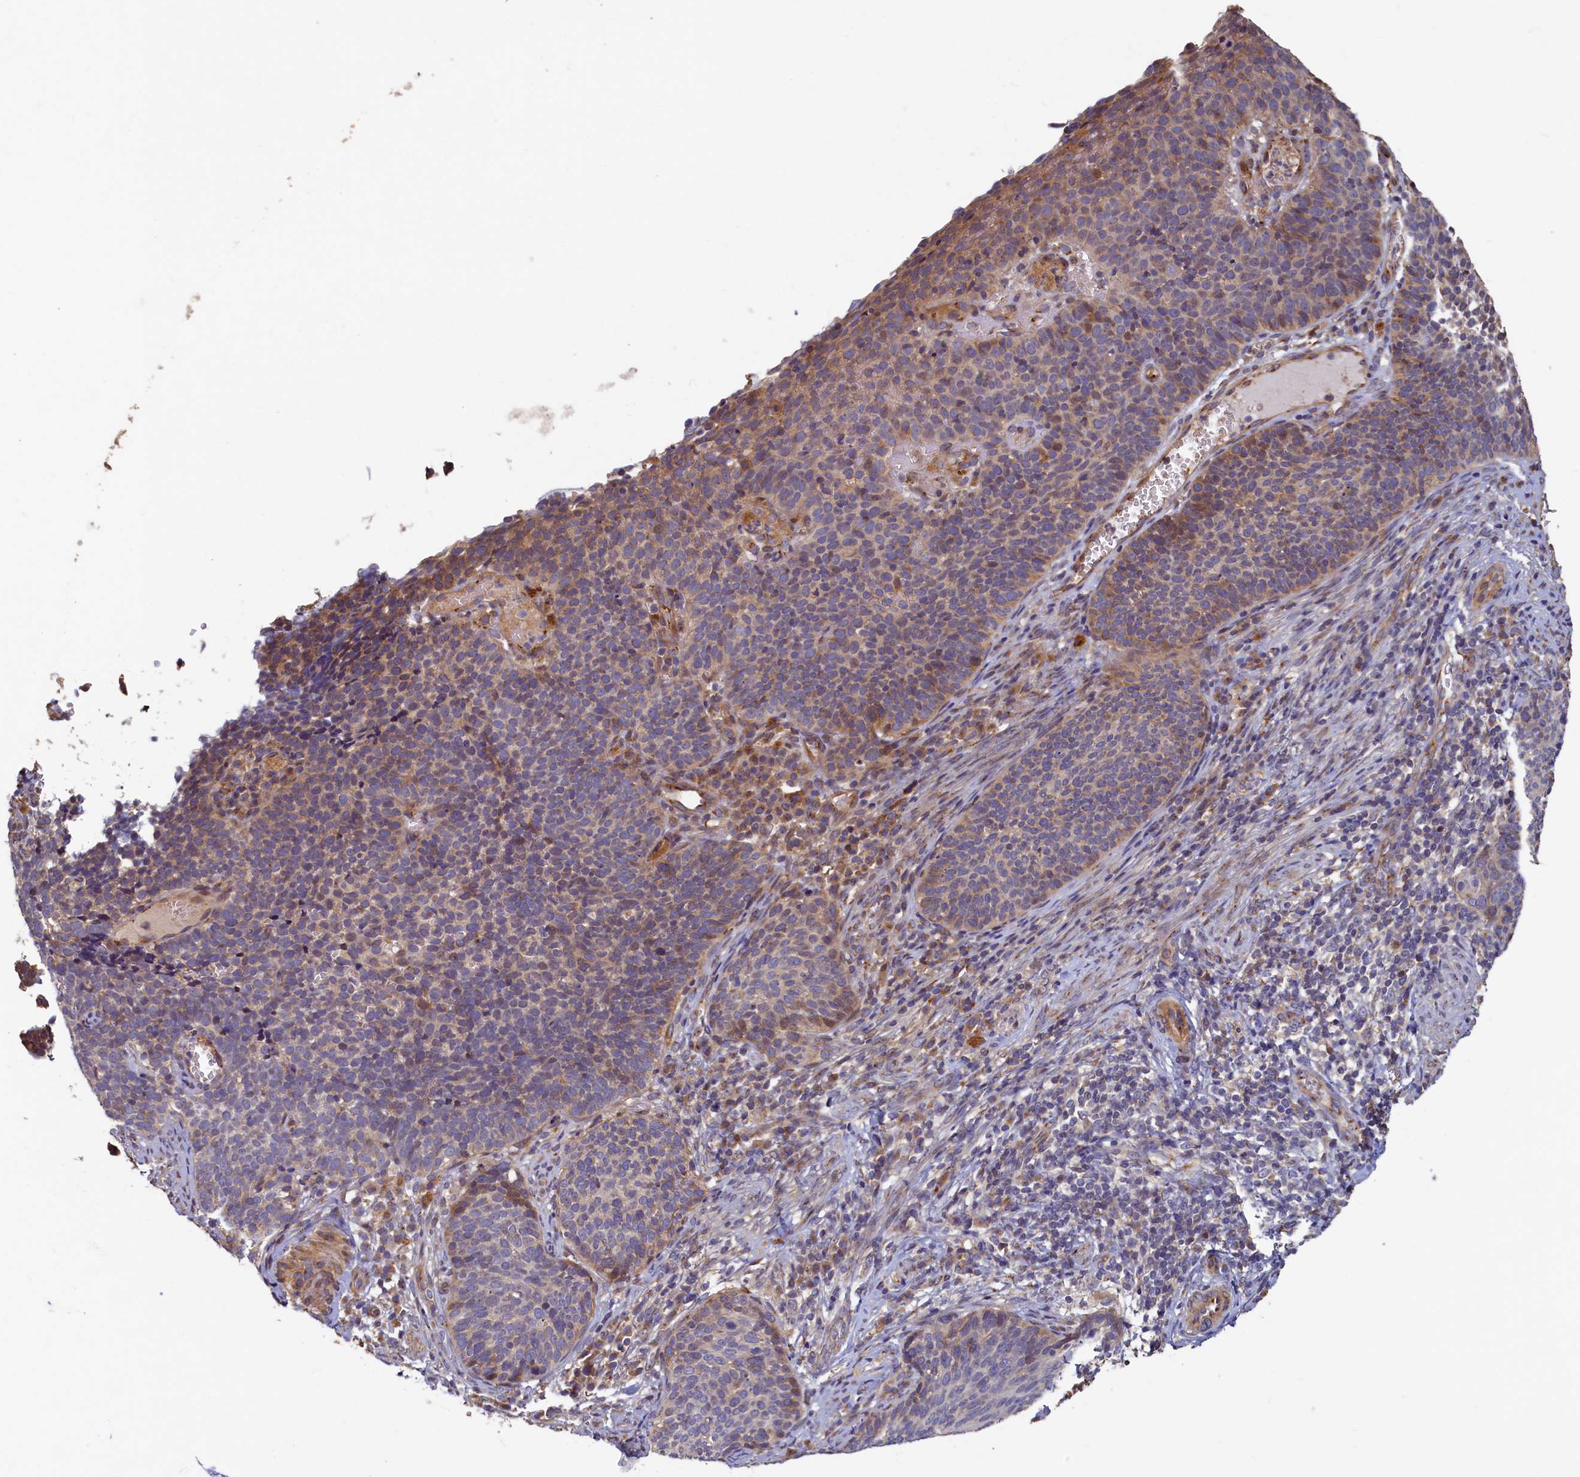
{"staining": {"intensity": "weak", "quantity": "25%-75%", "location": "cytoplasmic/membranous"}, "tissue": "cervical cancer", "cell_type": "Tumor cells", "image_type": "cancer", "snomed": [{"axis": "morphology", "description": "Normal tissue, NOS"}, {"axis": "morphology", "description": "Squamous cell carcinoma, NOS"}, {"axis": "topography", "description": "Cervix"}], "caption": "Immunohistochemistry (DAB) staining of human cervical squamous cell carcinoma exhibits weak cytoplasmic/membranous protein staining in about 25%-75% of tumor cells.", "gene": "TMEM181", "patient": {"sex": "female", "age": 39}}